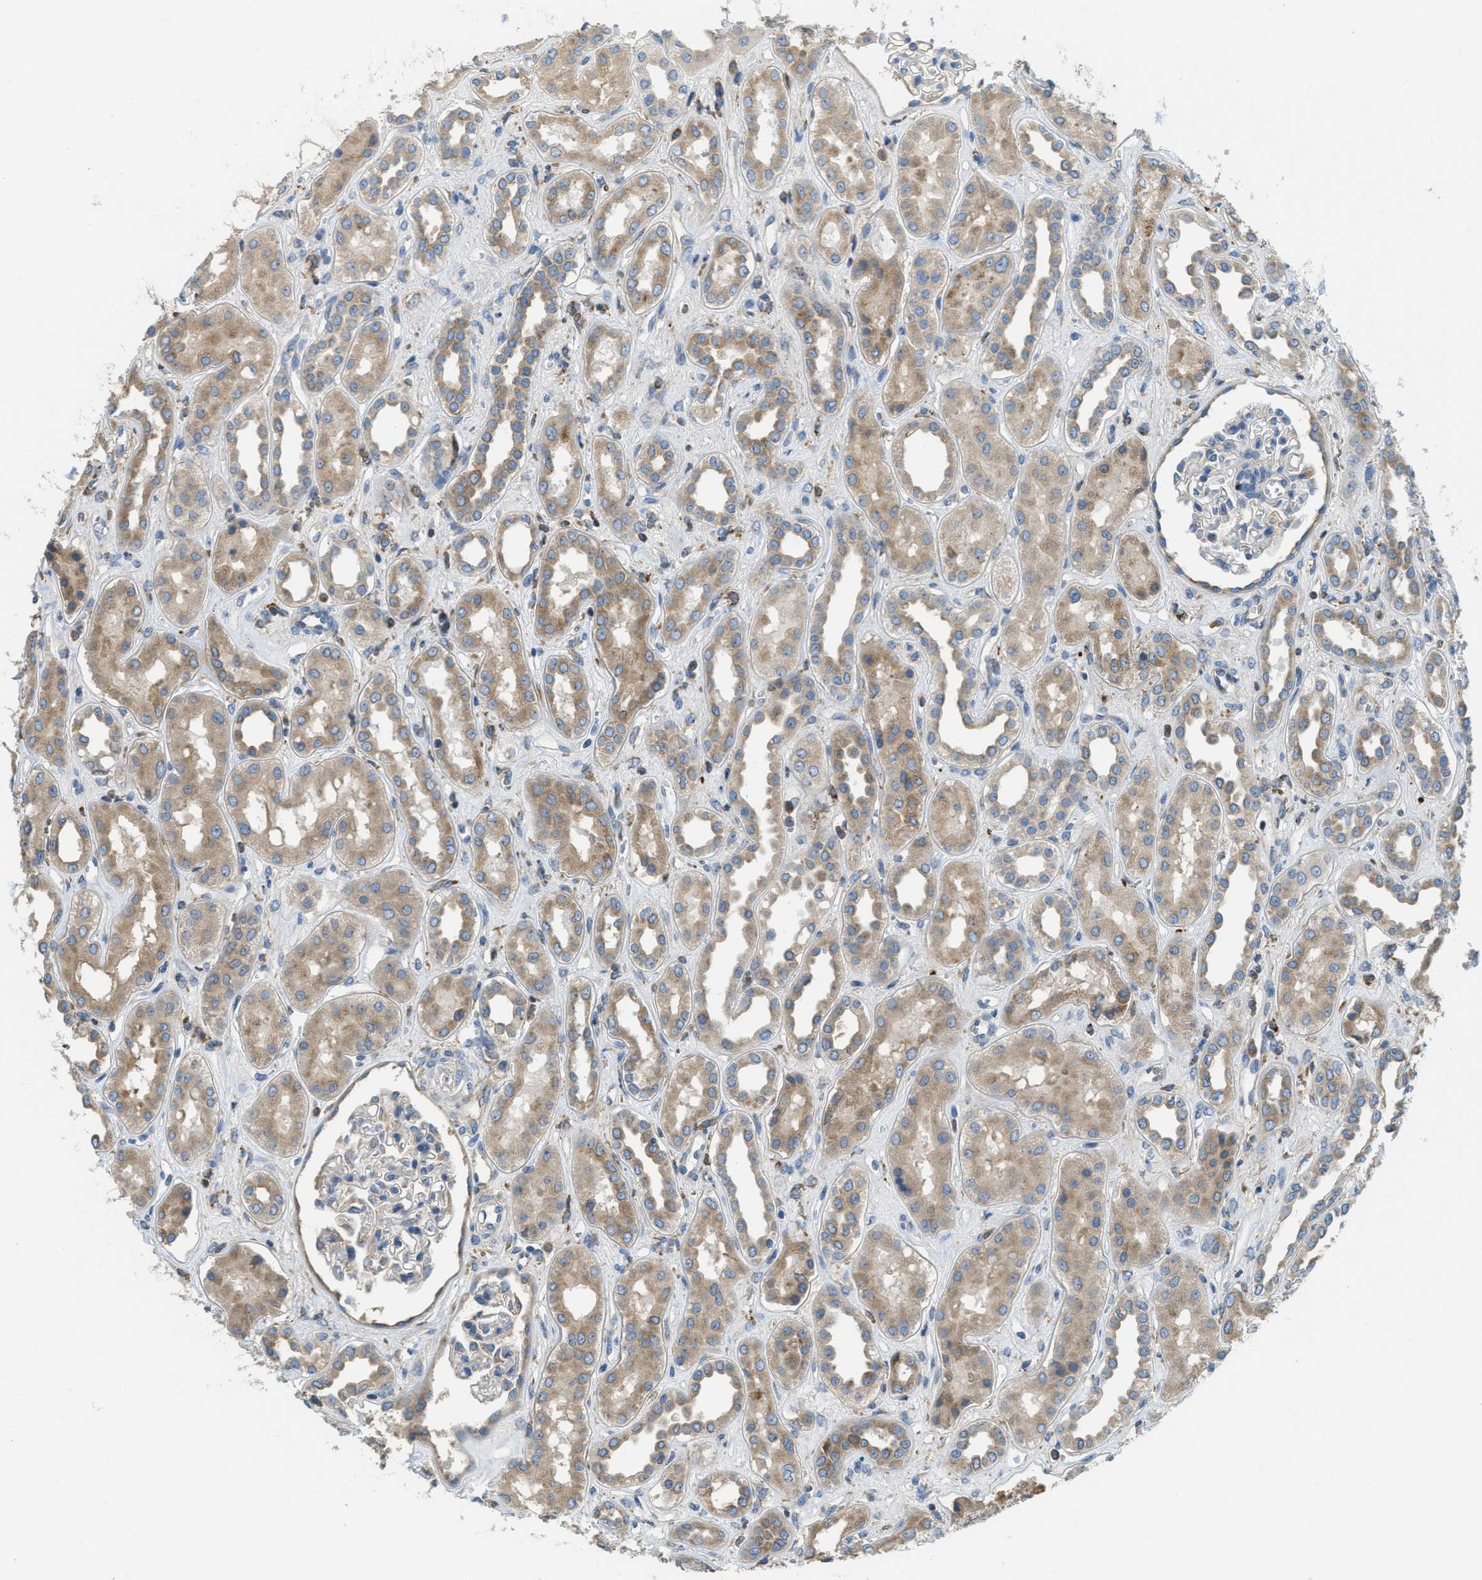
{"staining": {"intensity": "negative", "quantity": "none", "location": "none"}, "tissue": "kidney", "cell_type": "Cells in glomeruli", "image_type": "normal", "snomed": [{"axis": "morphology", "description": "Normal tissue, NOS"}, {"axis": "topography", "description": "Kidney"}], "caption": "A high-resolution image shows immunohistochemistry (IHC) staining of benign kidney, which demonstrates no significant expression in cells in glomeruli.", "gene": "SSR1", "patient": {"sex": "male", "age": 59}}